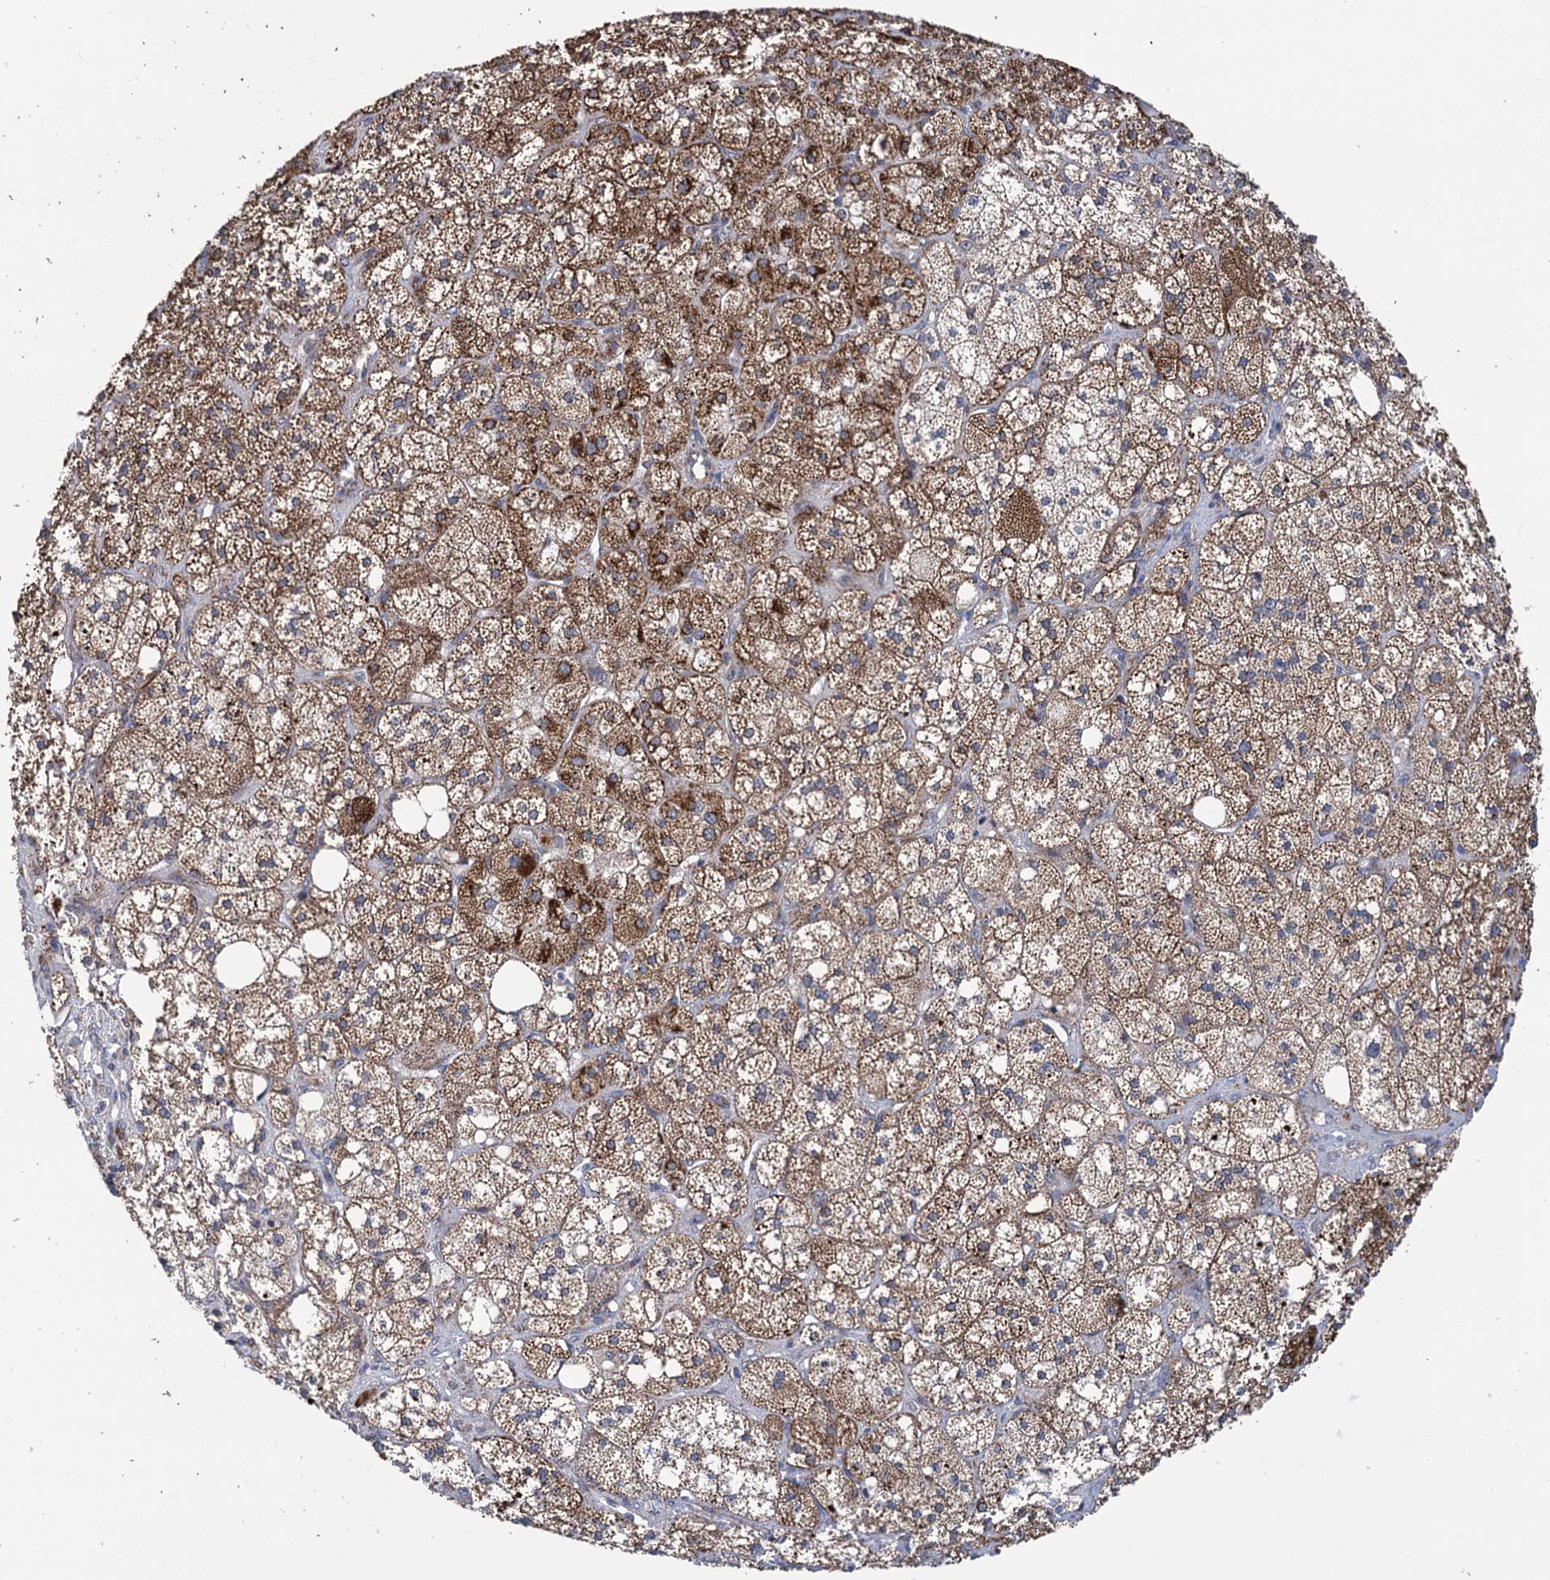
{"staining": {"intensity": "strong", "quantity": "25%-75%", "location": "cytoplasmic/membranous"}, "tissue": "adrenal gland", "cell_type": "Glandular cells", "image_type": "normal", "snomed": [{"axis": "morphology", "description": "Normal tissue, NOS"}, {"axis": "topography", "description": "Adrenal gland"}], "caption": "Protein staining by immunohistochemistry (IHC) demonstrates strong cytoplasmic/membranous staining in approximately 25%-75% of glandular cells in unremarkable adrenal gland. The protein of interest is shown in brown color, while the nuclei are stained blue.", "gene": "SUCLA2", "patient": {"sex": "male", "age": 61}}